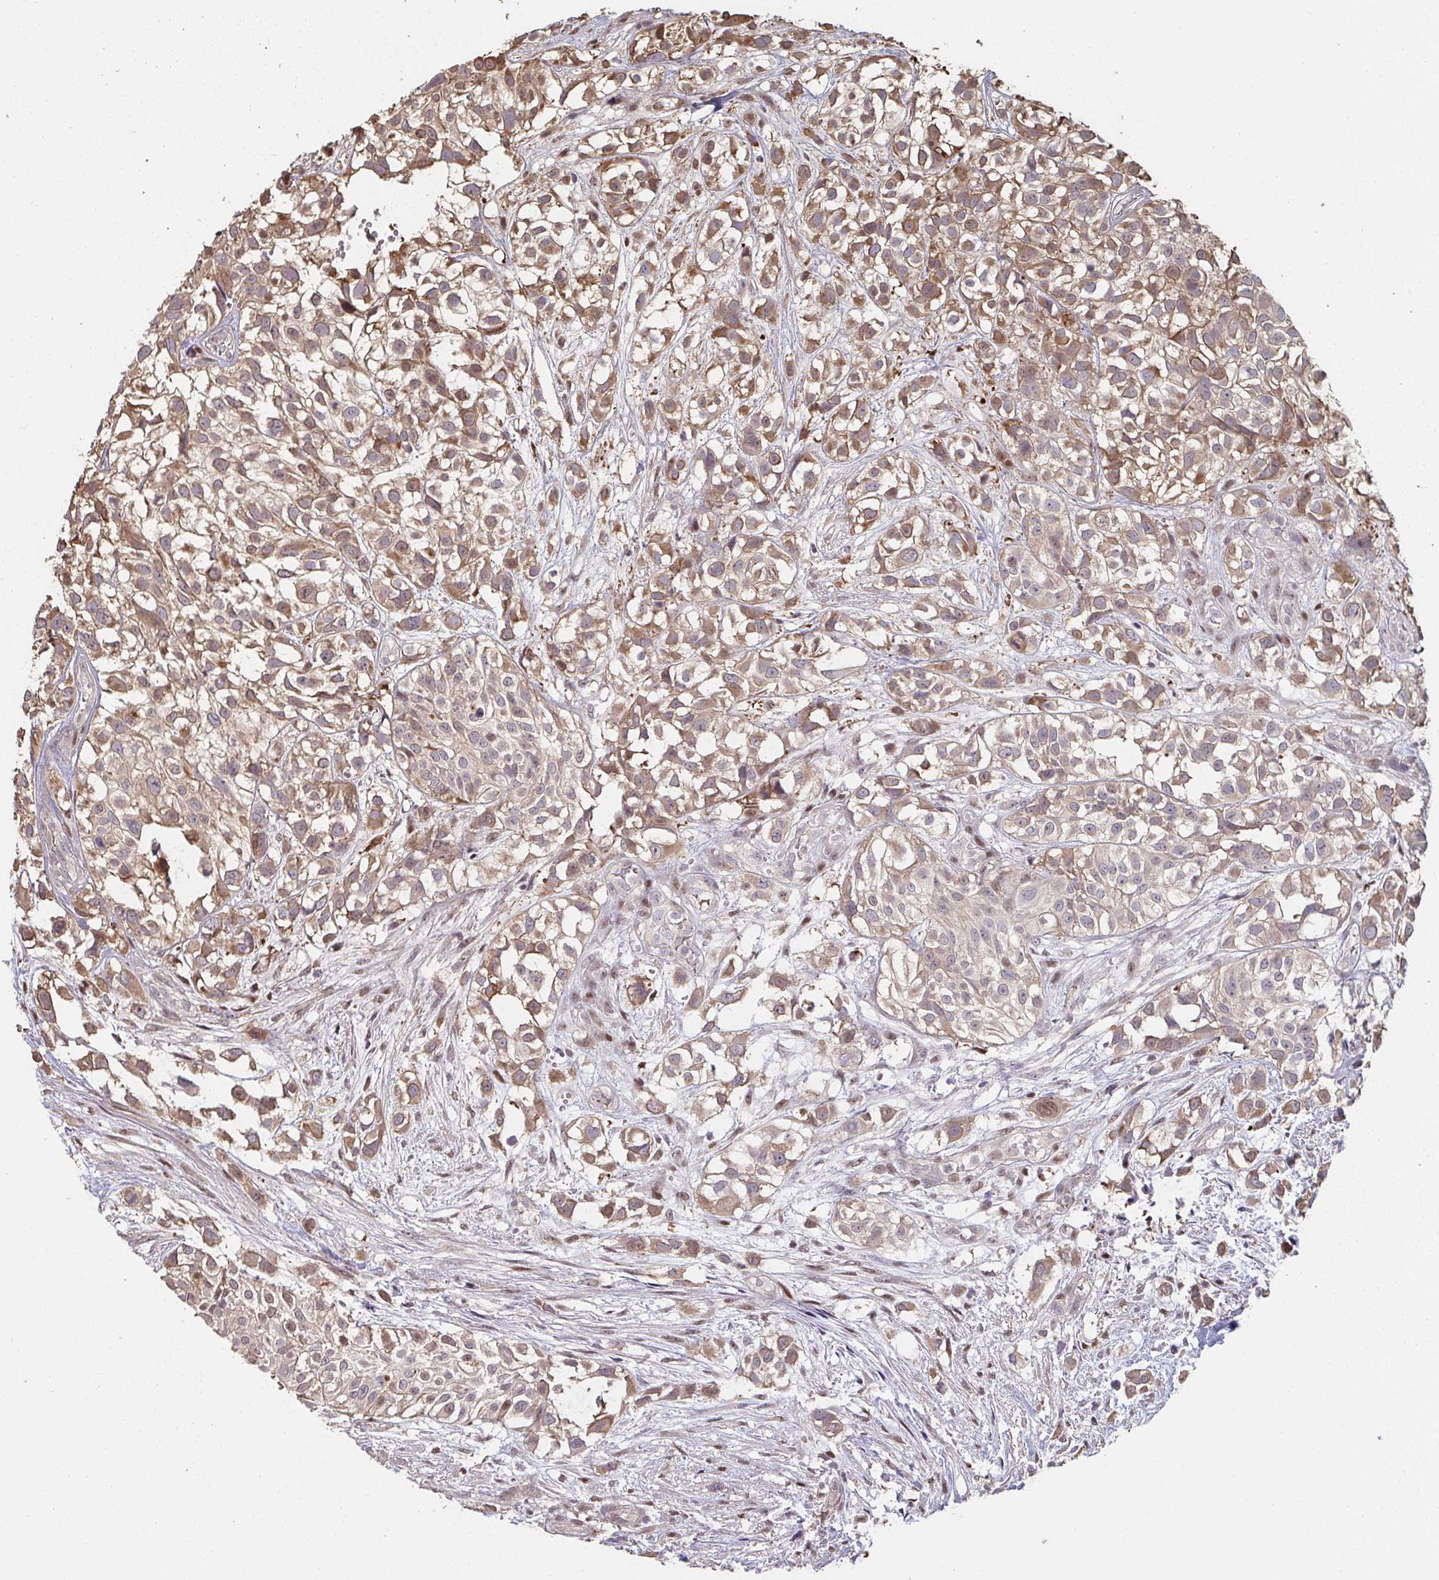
{"staining": {"intensity": "moderate", "quantity": ">75%", "location": "cytoplasmic/membranous"}, "tissue": "urothelial cancer", "cell_type": "Tumor cells", "image_type": "cancer", "snomed": [{"axis": "morphology", "description": "Urothelial carcinoma, High grade"}, {"axis": "topography", "description": "Urinary bladder"}], "caption": "Protein expression analysis of human urothelial cancer reveals moderate cytoplasmic/membranous staining in approximately >75% of tumor cells.", "gene": "ACD", "patient": {"sex": "male", "age": 56}}